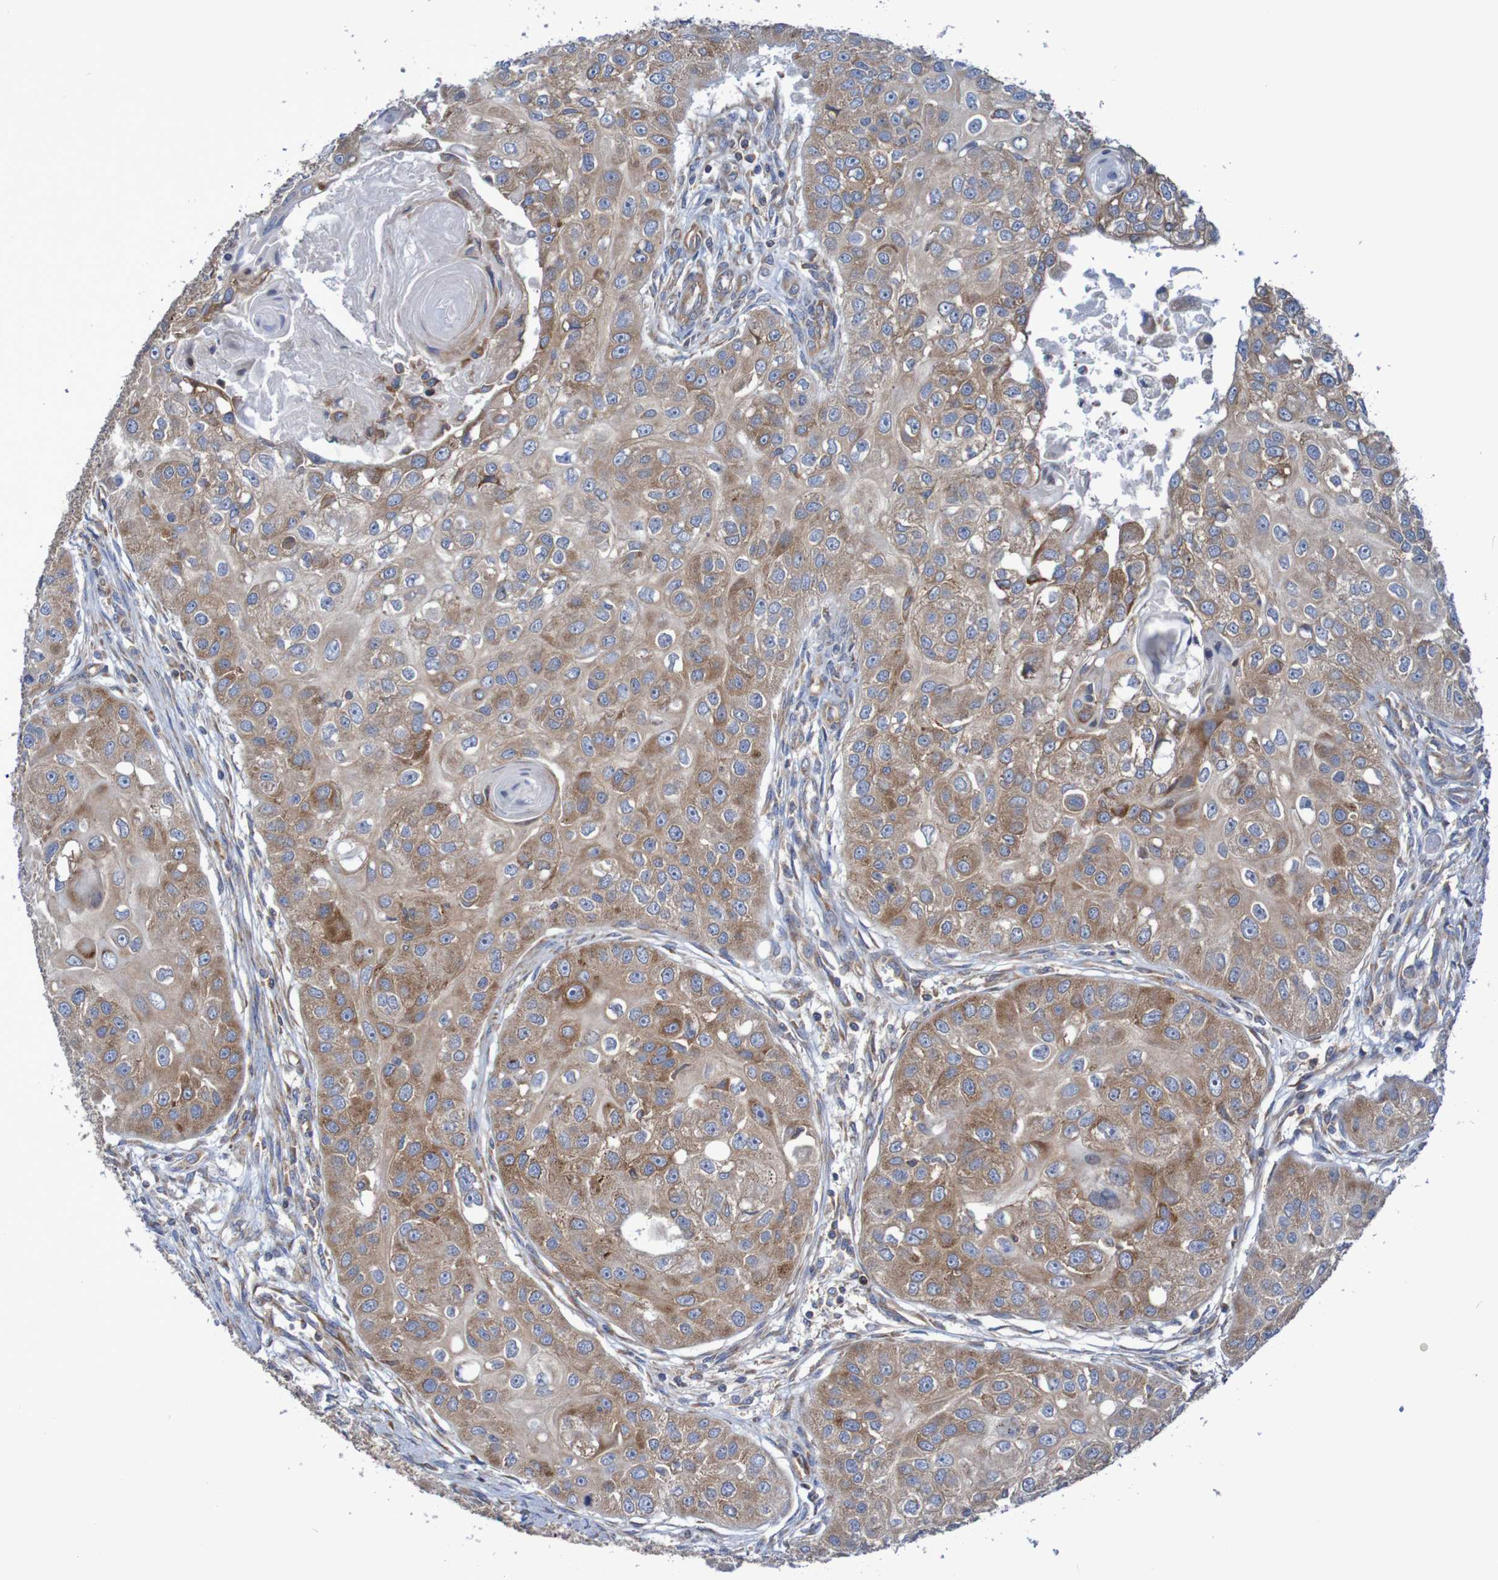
{"staining": {"intensity": "weak", "quantity": ">75%", "location": "cytoplasmic/membranous"}, "tissue": "head and neck cancer", "cell_type": "Tumor cells", "image_type": "cancer", "snomed": [{"axis": "morphology", "description": "Normal tissue, NOS"}, {"axis": "morphology", "description": "Squamous cell carcinoma, NOS"}, {"axis": "topography", "description": "Skeletal muscle"}, {"axis": "topography", "description": "Head-Neck"}], "caption": "Human squamous cell carcinoma (head and neck) stained with a brown dye exhibits weak cytoplasmic/membranous positive staining in approximately >75% of tumor cells.", "gene": "FXR2", "patient": {"sex": "male", "age": 51}}